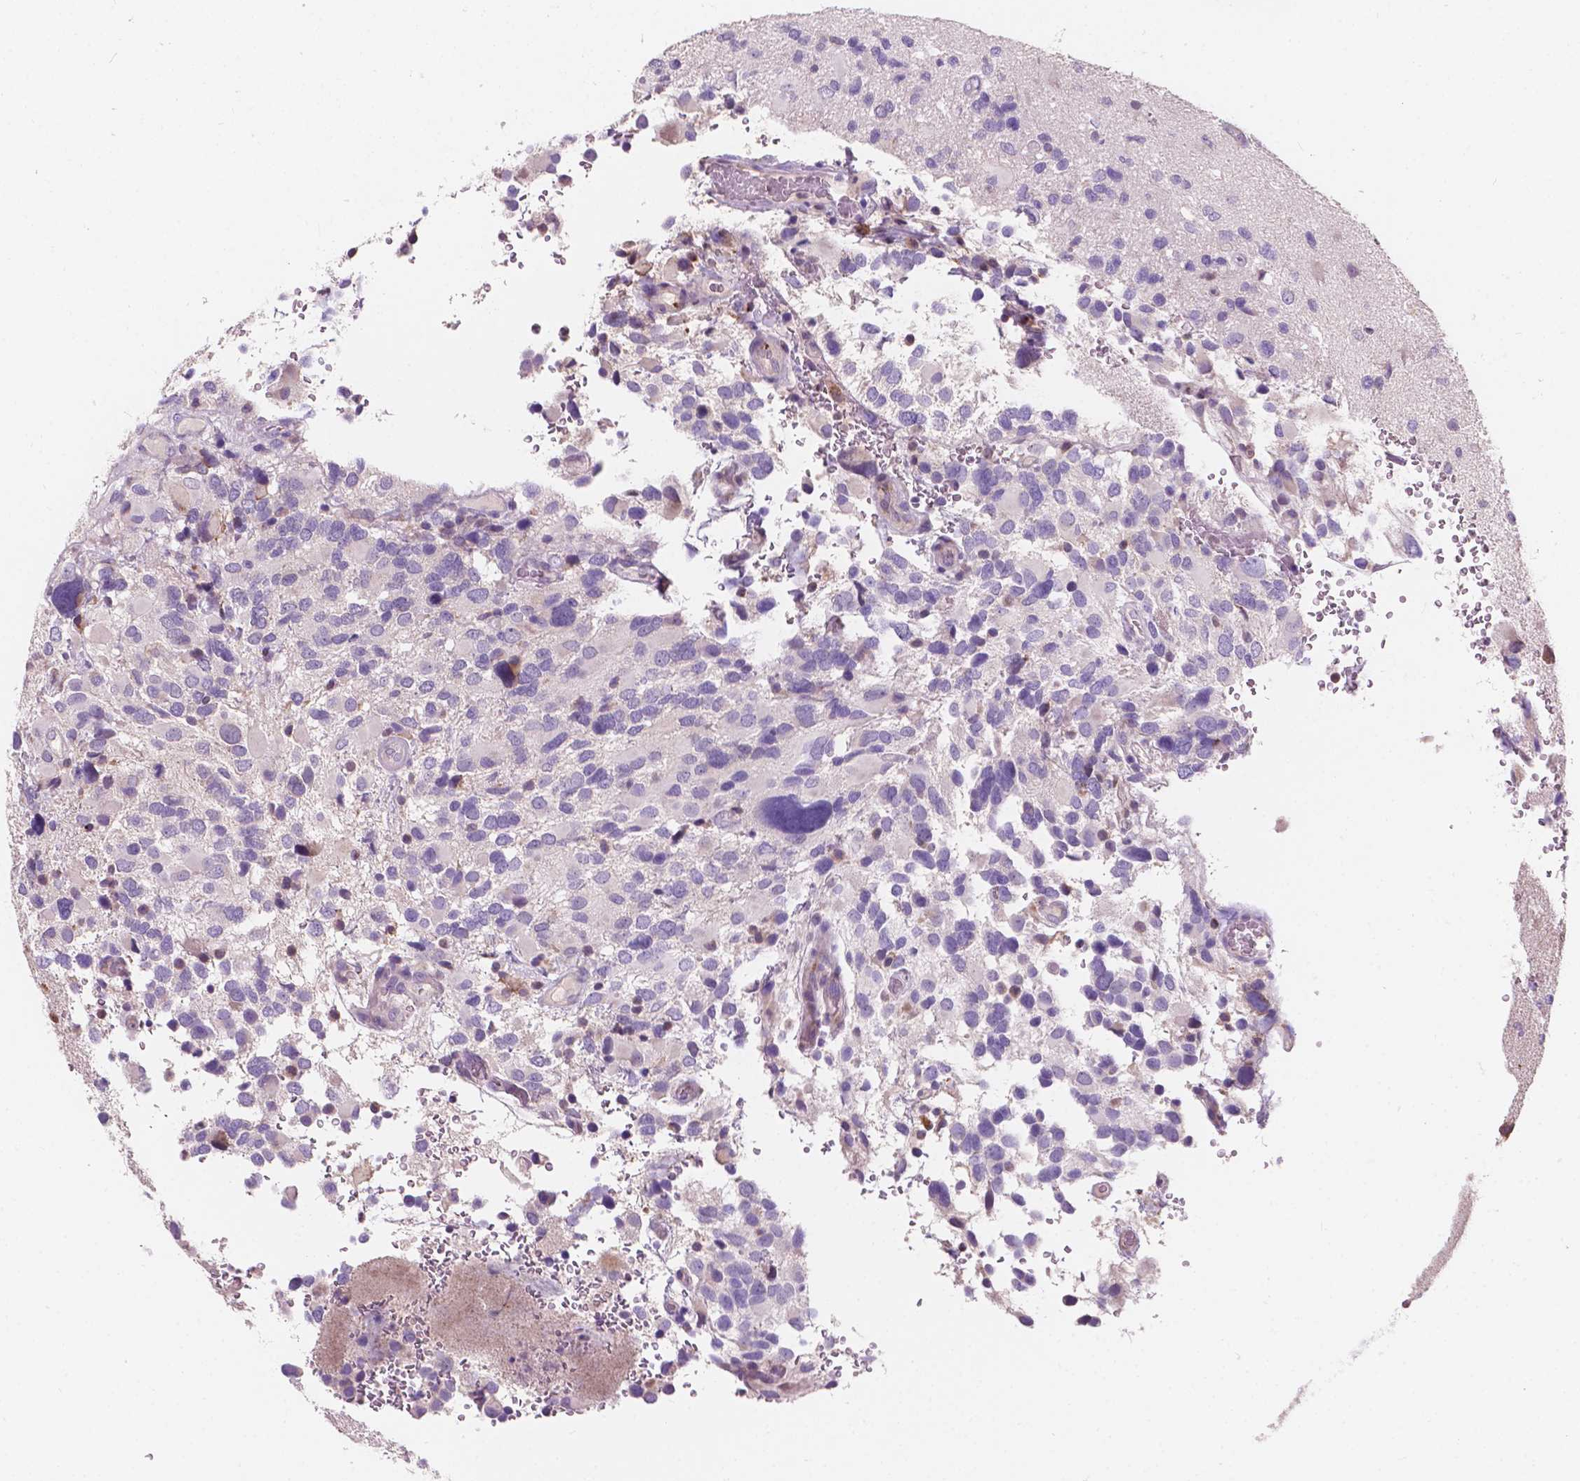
{"staining": {"intensity": "negative", "quantity": "none", "location": "none"}, "tissue": "glioma", "cell_type": "Tumor cells", "image_type": "cancer", "snomed": [{"axis": "morphology", "description": "Glioma, malignant, Low grade"}, {"axis": "topography", "description": "Brain"}], "caption": "Malignant glioma (low-grade) stained for a protein using immunohistochemistry displays no expression tumor cells.", "gene": "IREB2", "patient": {"sex": "female", "age": 32}}